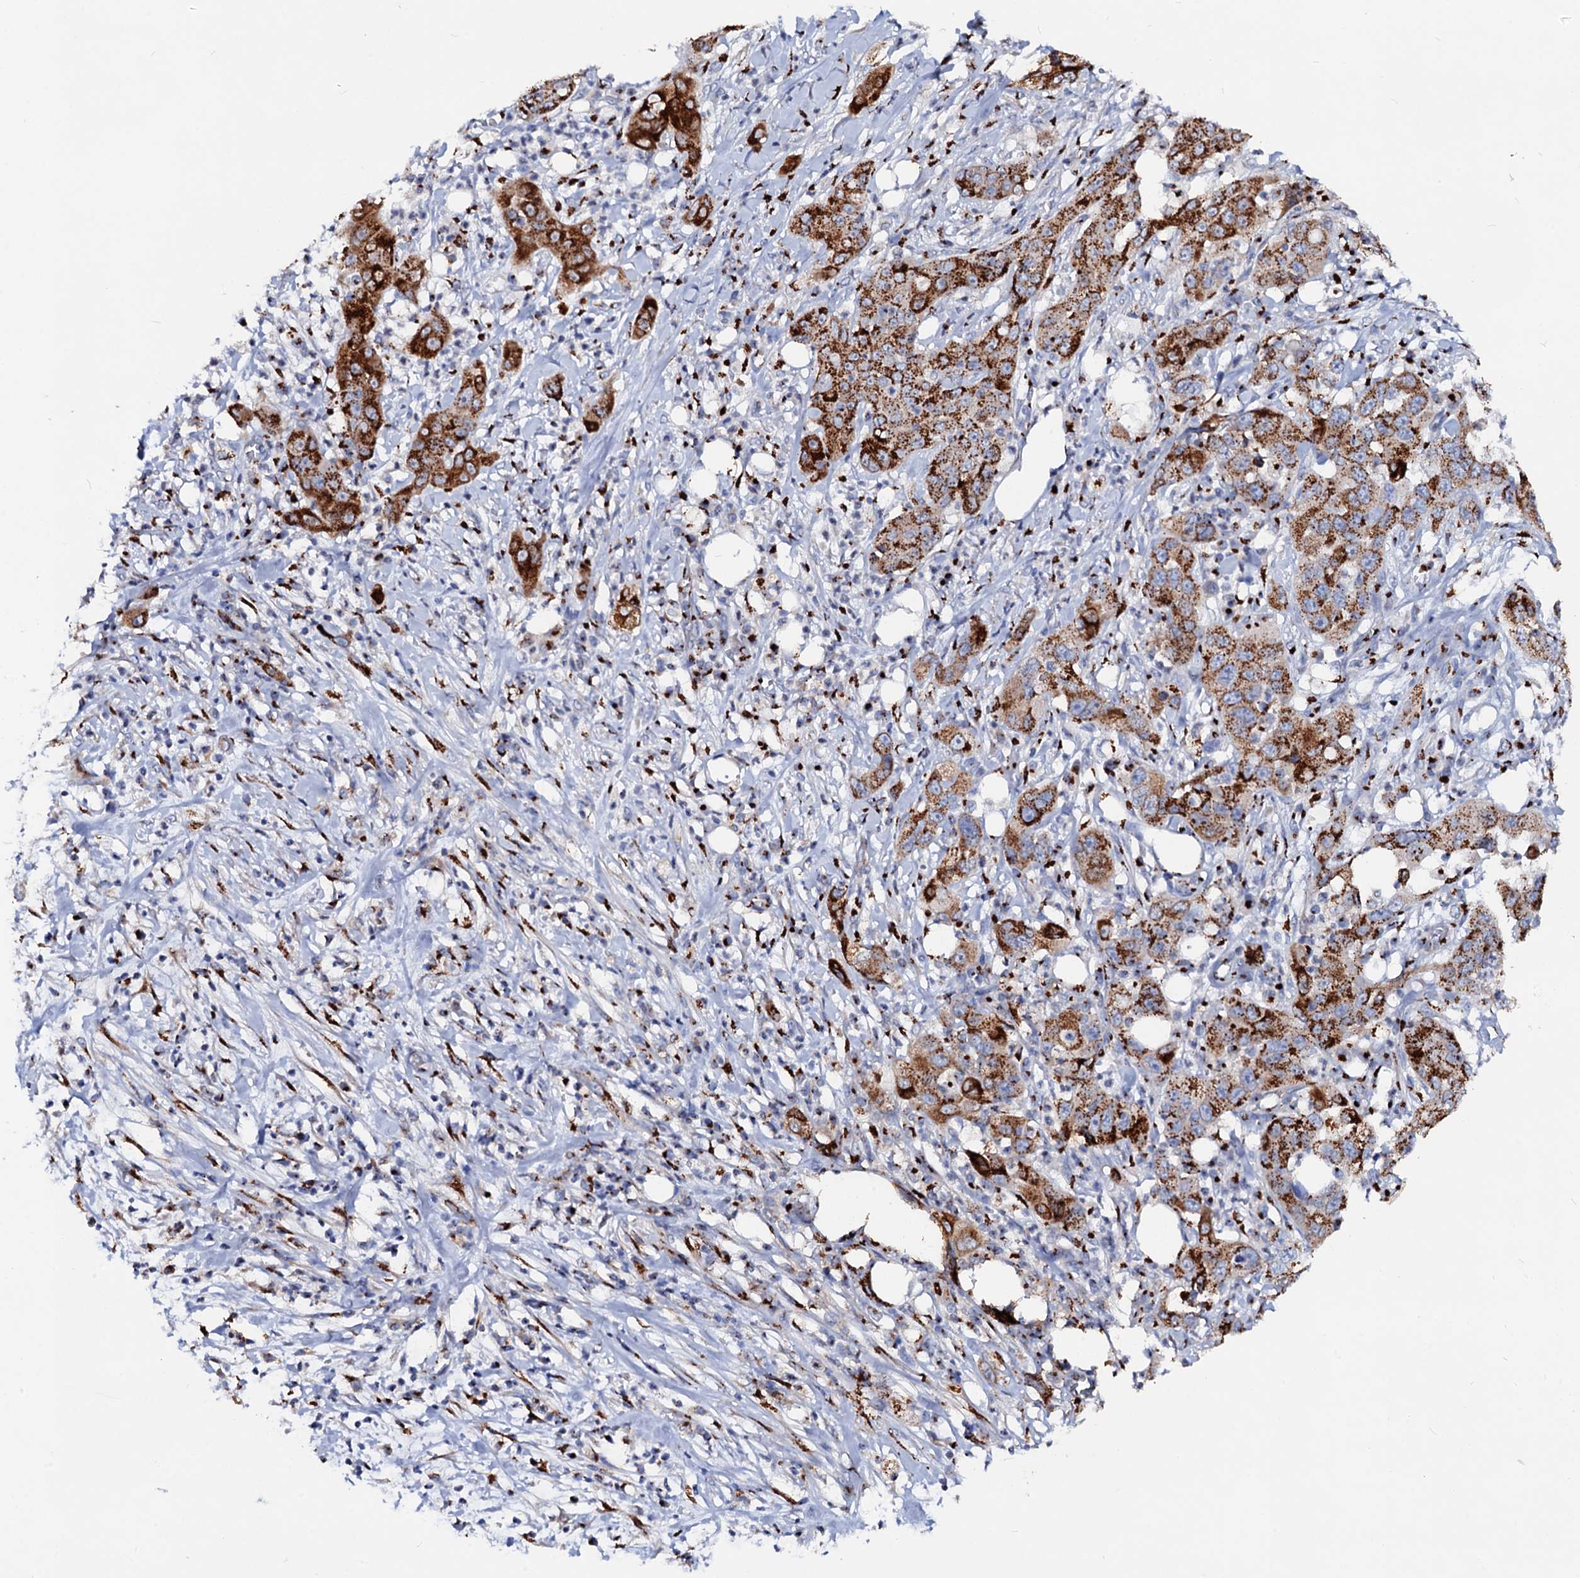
{"staining": {"intensity": "strong", "quantity": ">75%", "location": "cytoplasmic/membranous"}, "tissue": "pancreatic cancer", "cell_type": "Tumor cells", "image_type": "cancer", "snomed": [{"axis": "morphology", "description": "Adenocarcinoma, NOS"}, {"axis": "topography", "description": "Pancreas"}], "caption": "A photomicrograph showing strong cytoplasmic/membranous expression in approximately >75% of tumor cells in pancreatic cancer (adenocarcinoma), as visualized by brown immunohistochemical staining.", "gene": "TM9SF3", "patient": {"sex": "female", "age": 78}}